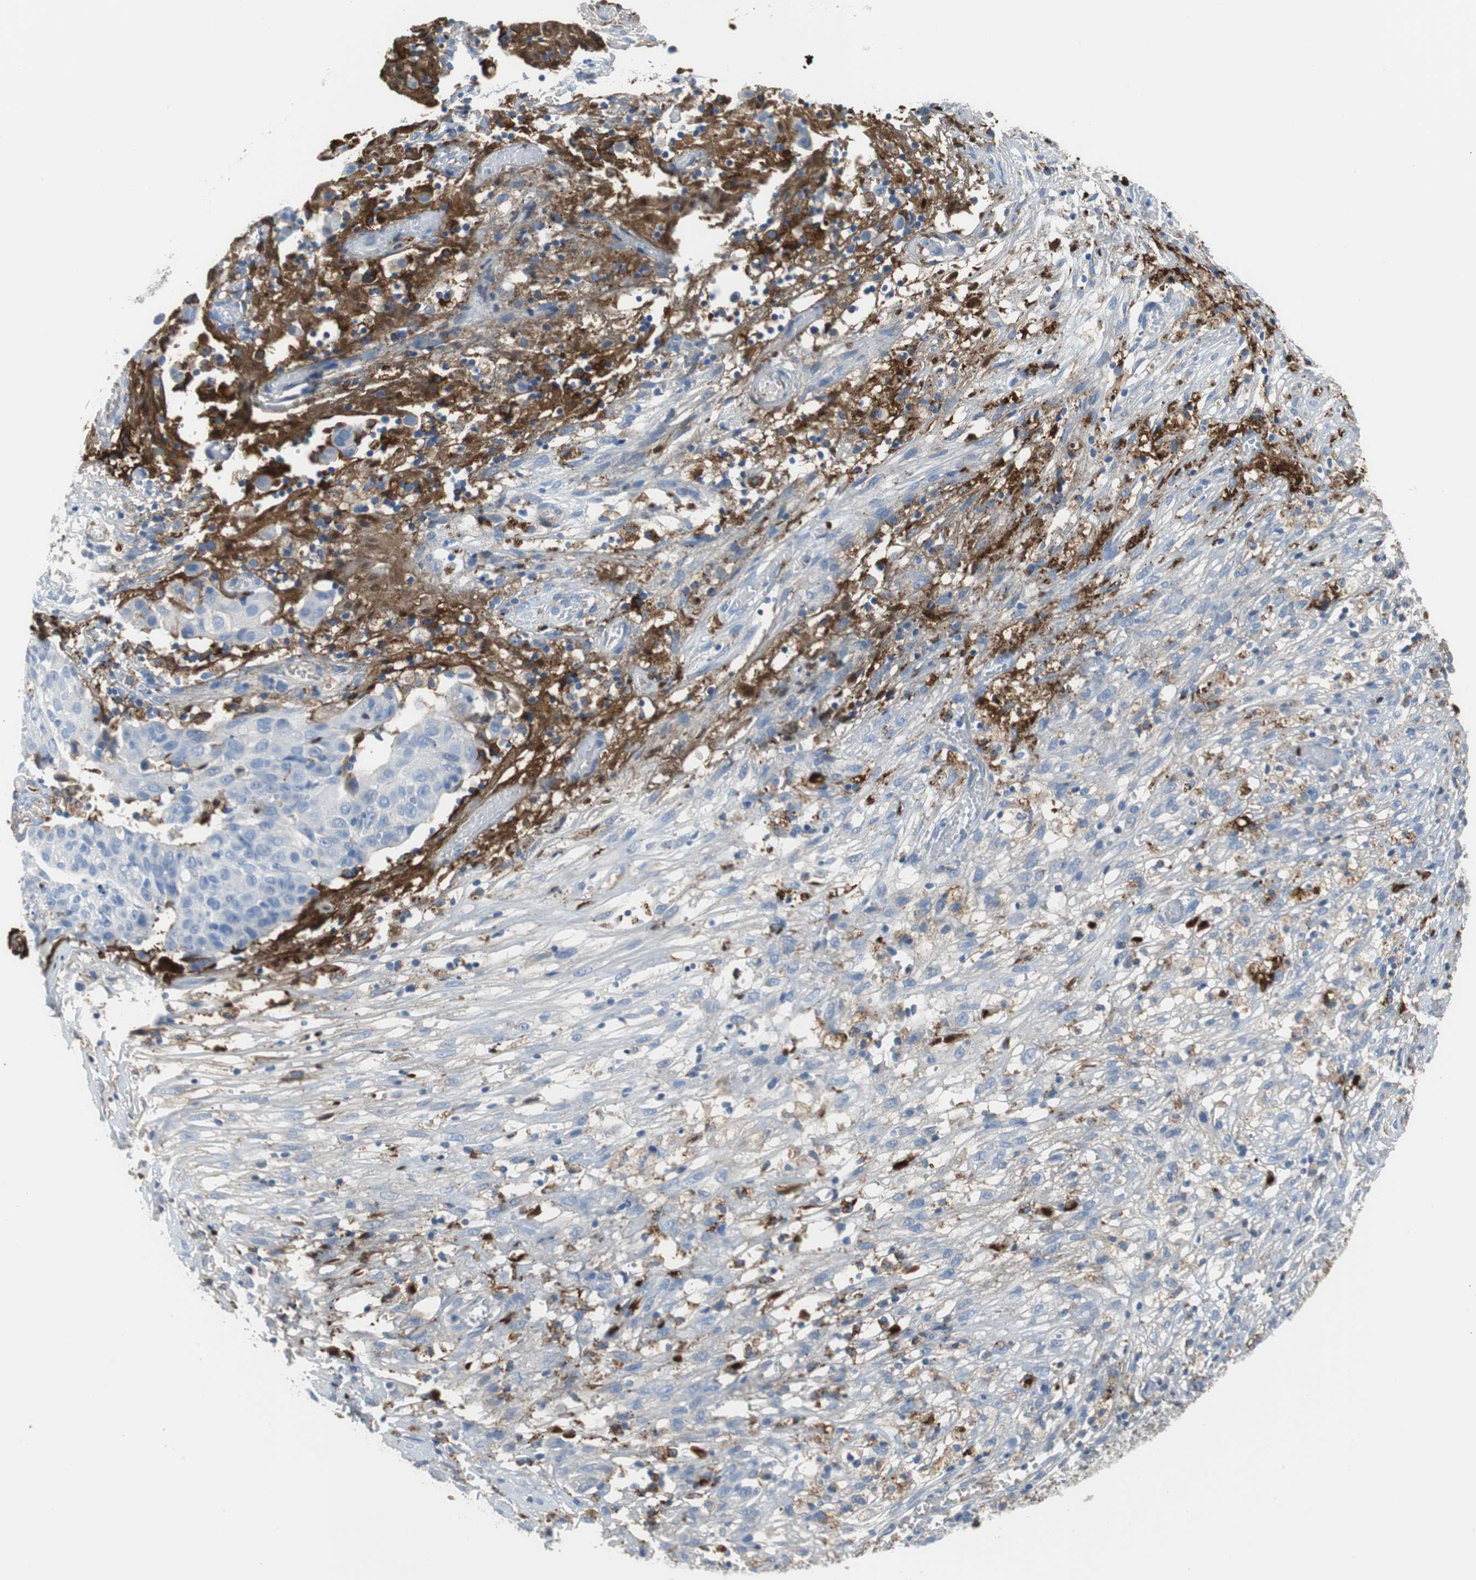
{"staining": {"intensity": "weak", "quantity": "<25%", "location": "cytoplasmic/membranous"}, "tissue": "ovarian cancer", "cell_type": "Tumor cells", "image_type": "cancer", "snomed": [{"axis": "morphology", "description": "Carcinoma, endometroid"}, {"axis": "topography", "description": "Ovary"}], "caption": "The immunohistochemistry (IHC) photomicrograph has no significant positivity in tumor cells of ovarian endometroid carcinoma tissue. (DAB (3,3'-diaminobenzidine) immunohistochemistry (IHC) with hematoxylin counter stain).", "gene": "APCS", "patient": {"sex": "female", "age": 42}}